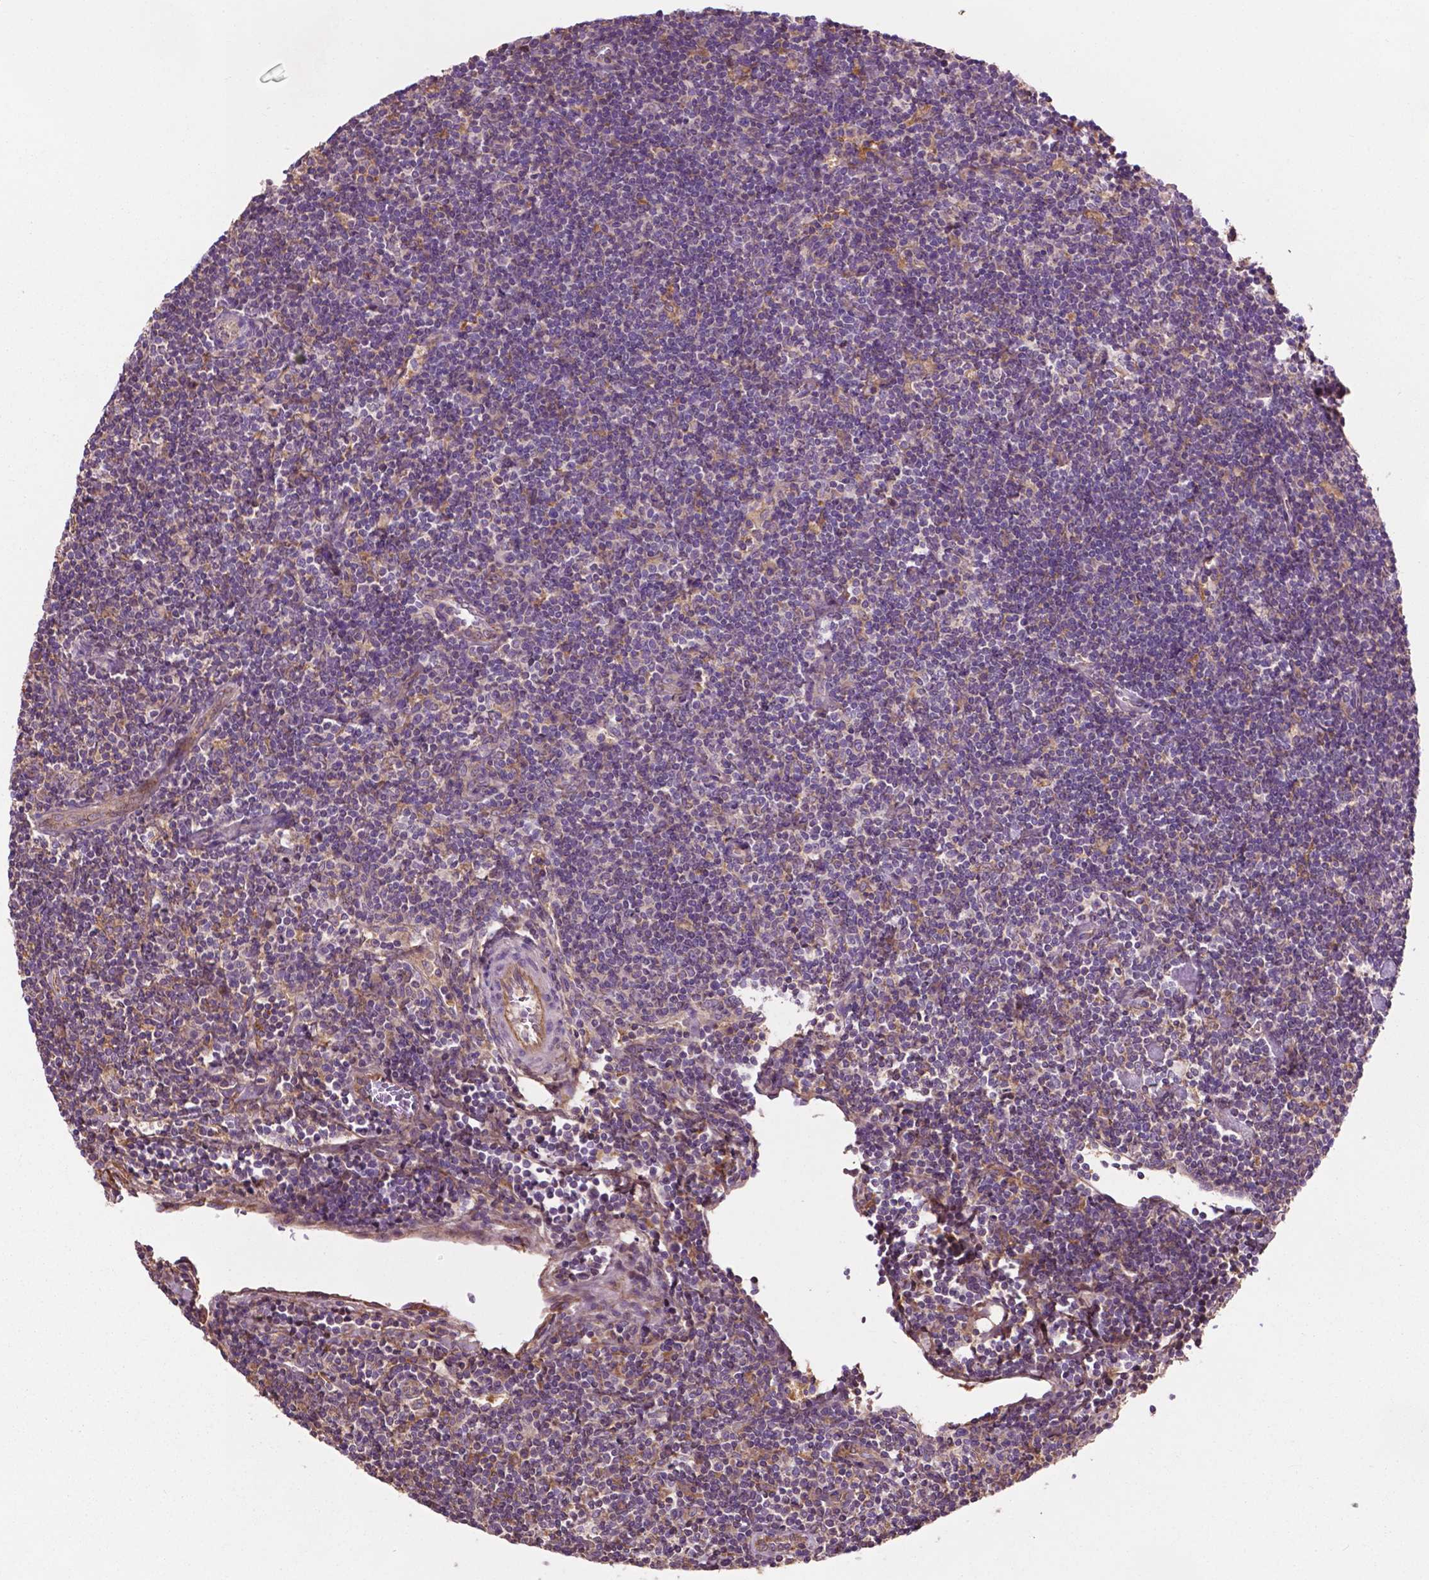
{"staining": {"intensity": "negative", "quantity": "none", "location": "none"}, "tissue": "lymphoma", "cell_type": "Tumor cells", "image_type": "cancer", "snomed": [{"axis": "morphology", "description": "Hodgkin's disease, NOS"}, {"axis": "topography", "description": "Lymph node"}], "caption": "High magnification brightfield microscopy of lymphoma stained with DAB (3,3'-diaminobenzidine) (brown) and counterstained with hematoxylin (blue): tumor cells show no significant positivity.", "gene": "GJA9", "patient": {"sex": "male", "age": 40}}